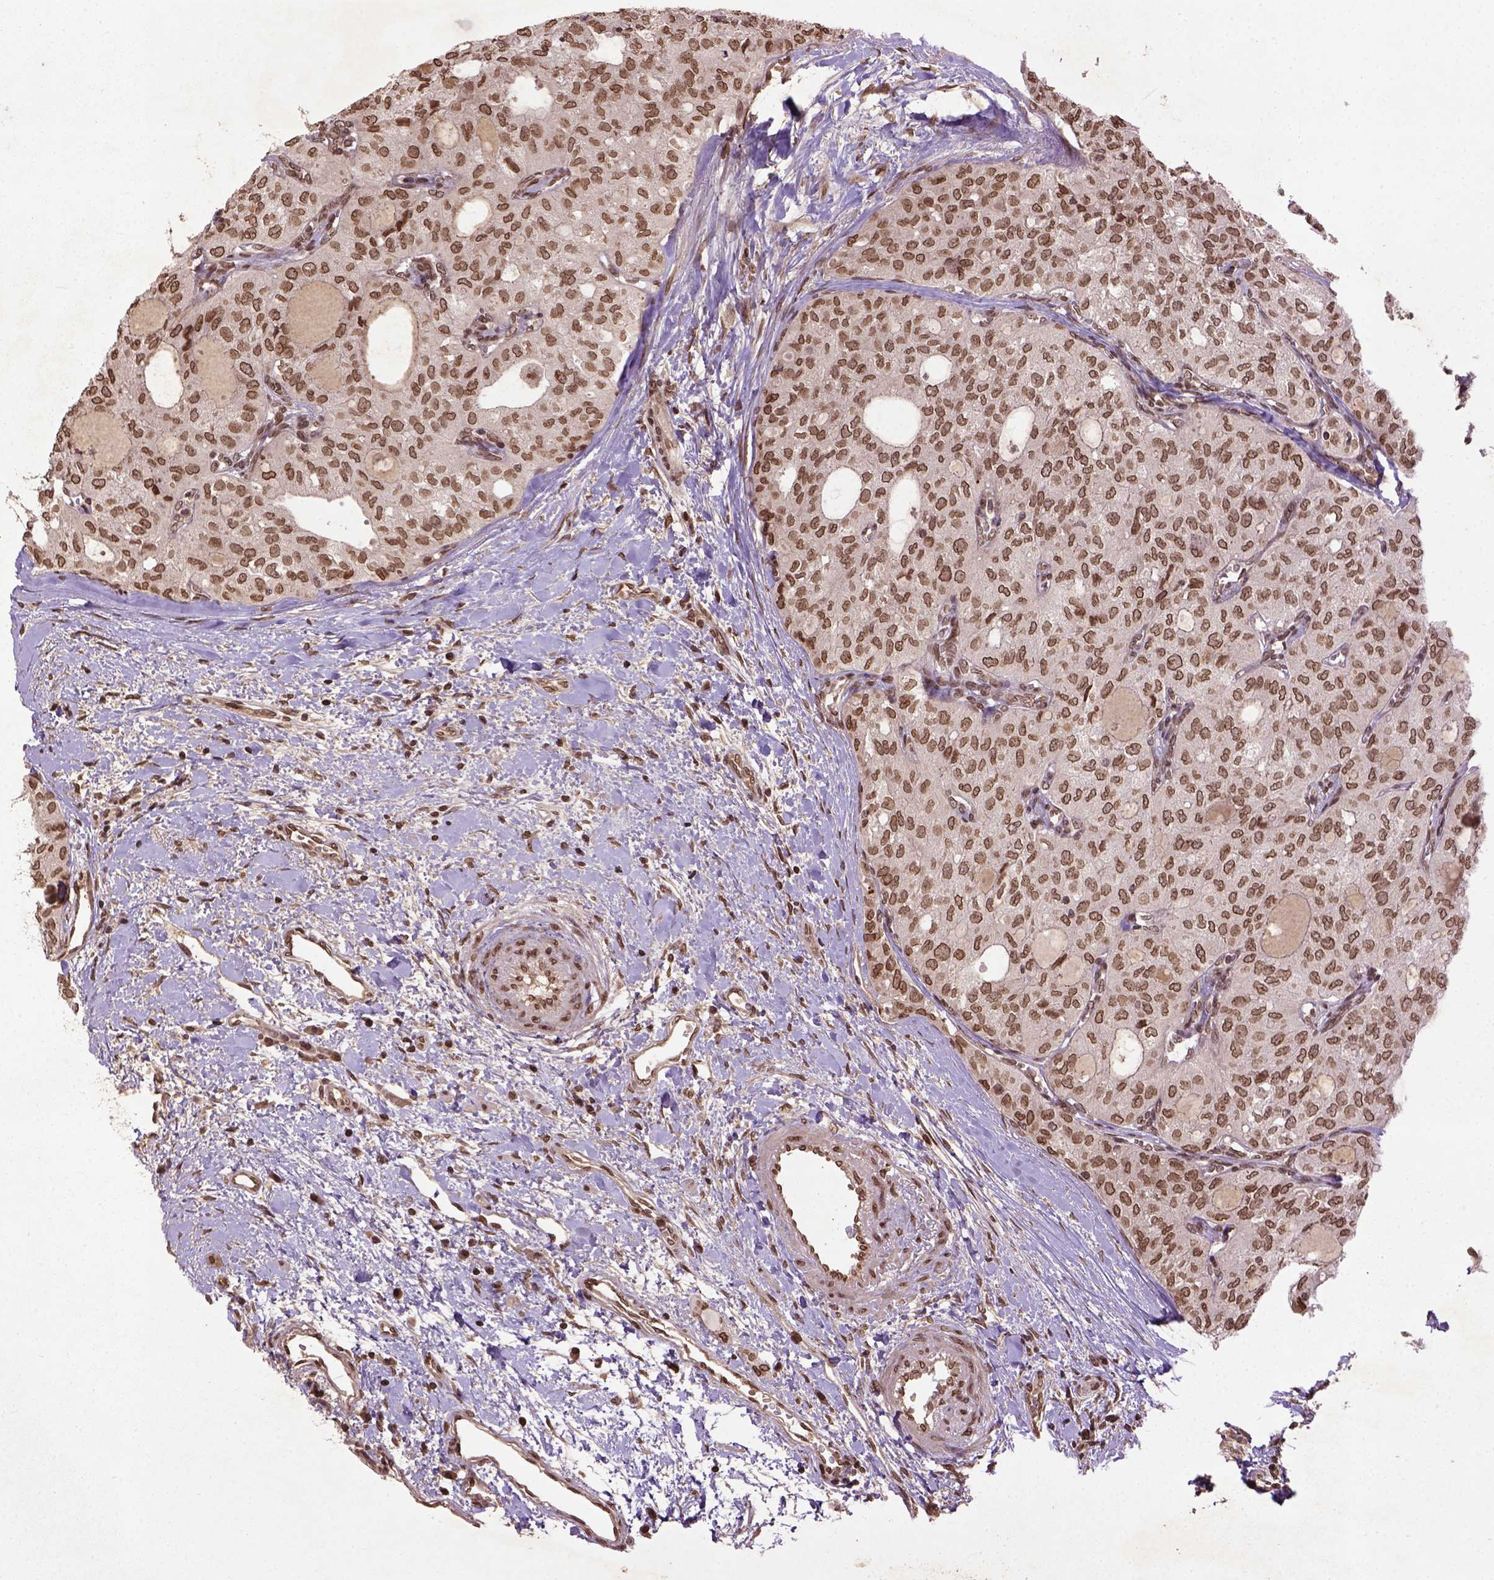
{"staining": {"intensity": "moderate", "quantity": ">75%", "location": "nuclear"}, "tissue": "thyroid cancer", "cell_type": "Tumor cells", "image_type": "cancer", "snomed": [{"axis": "morphology", "description": "Follicular adenoma carcinoma, NOS"}, {"axis": "topography", "description": "Thyroid gland"}], "caption": "Human thyroid follicular adenoma carcinoma stained with a brown dye exhibits moderate nuclear positive positivity in about >75% of tumor cells.", "gene": "BANF1", "patient": {"sex": "male", "age": 75}}